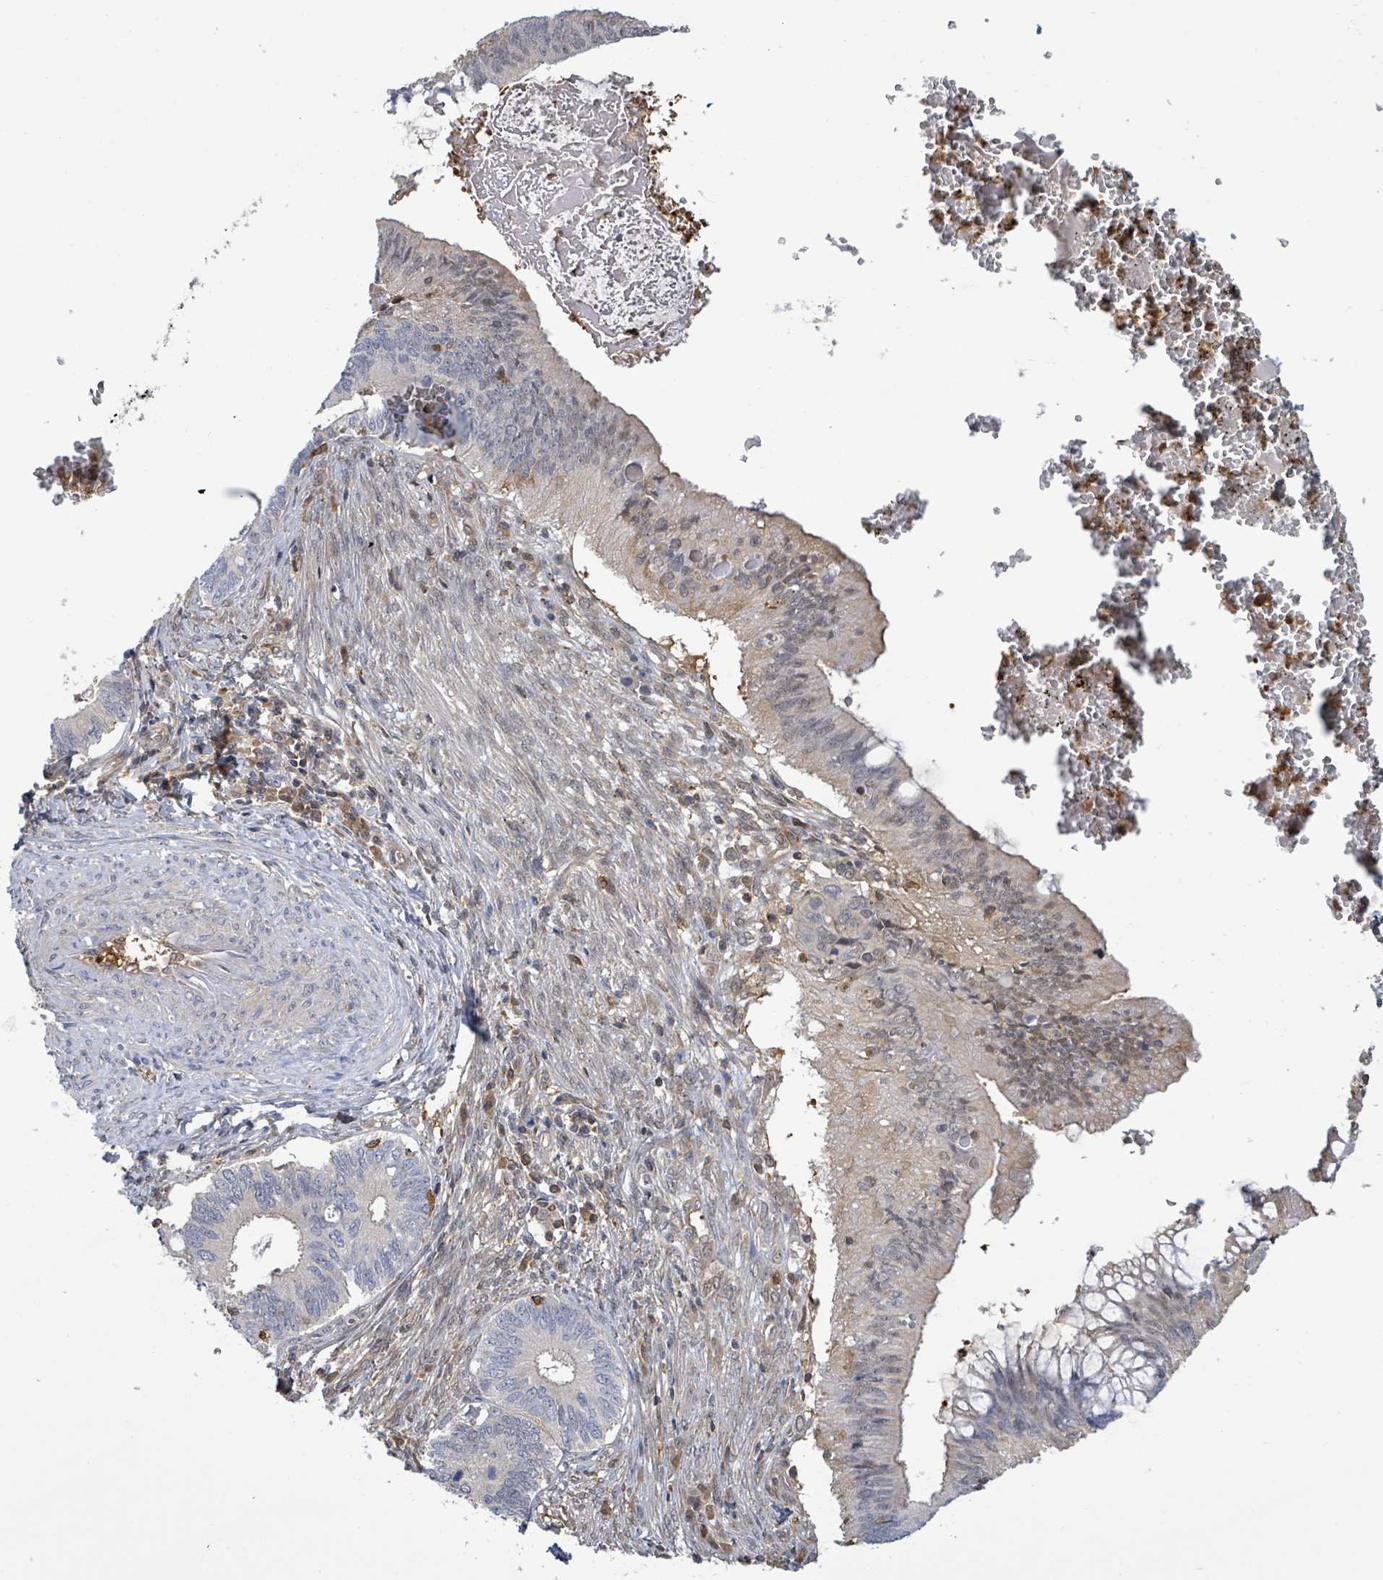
{"staining": {"intensity": "negative", "quantity": "none", "location": "none"}, "tissue": "cervical cancer", "cell_type": "Tumor cells", "image_type": "cancer", "snomed": [{"axis": "morphology", "description": "Adenocarcinoma, NOS"}, {"axis": "topography", "description": "Cervix"}], "caption": "DAB (3,3'-diaminobenzidine) immunohistochemical staining of cervical adenocarcinoma displays no significant staining in tumor cells.", "gene": "PGAM1", "patient": {"sex": "female", "age": 42}}